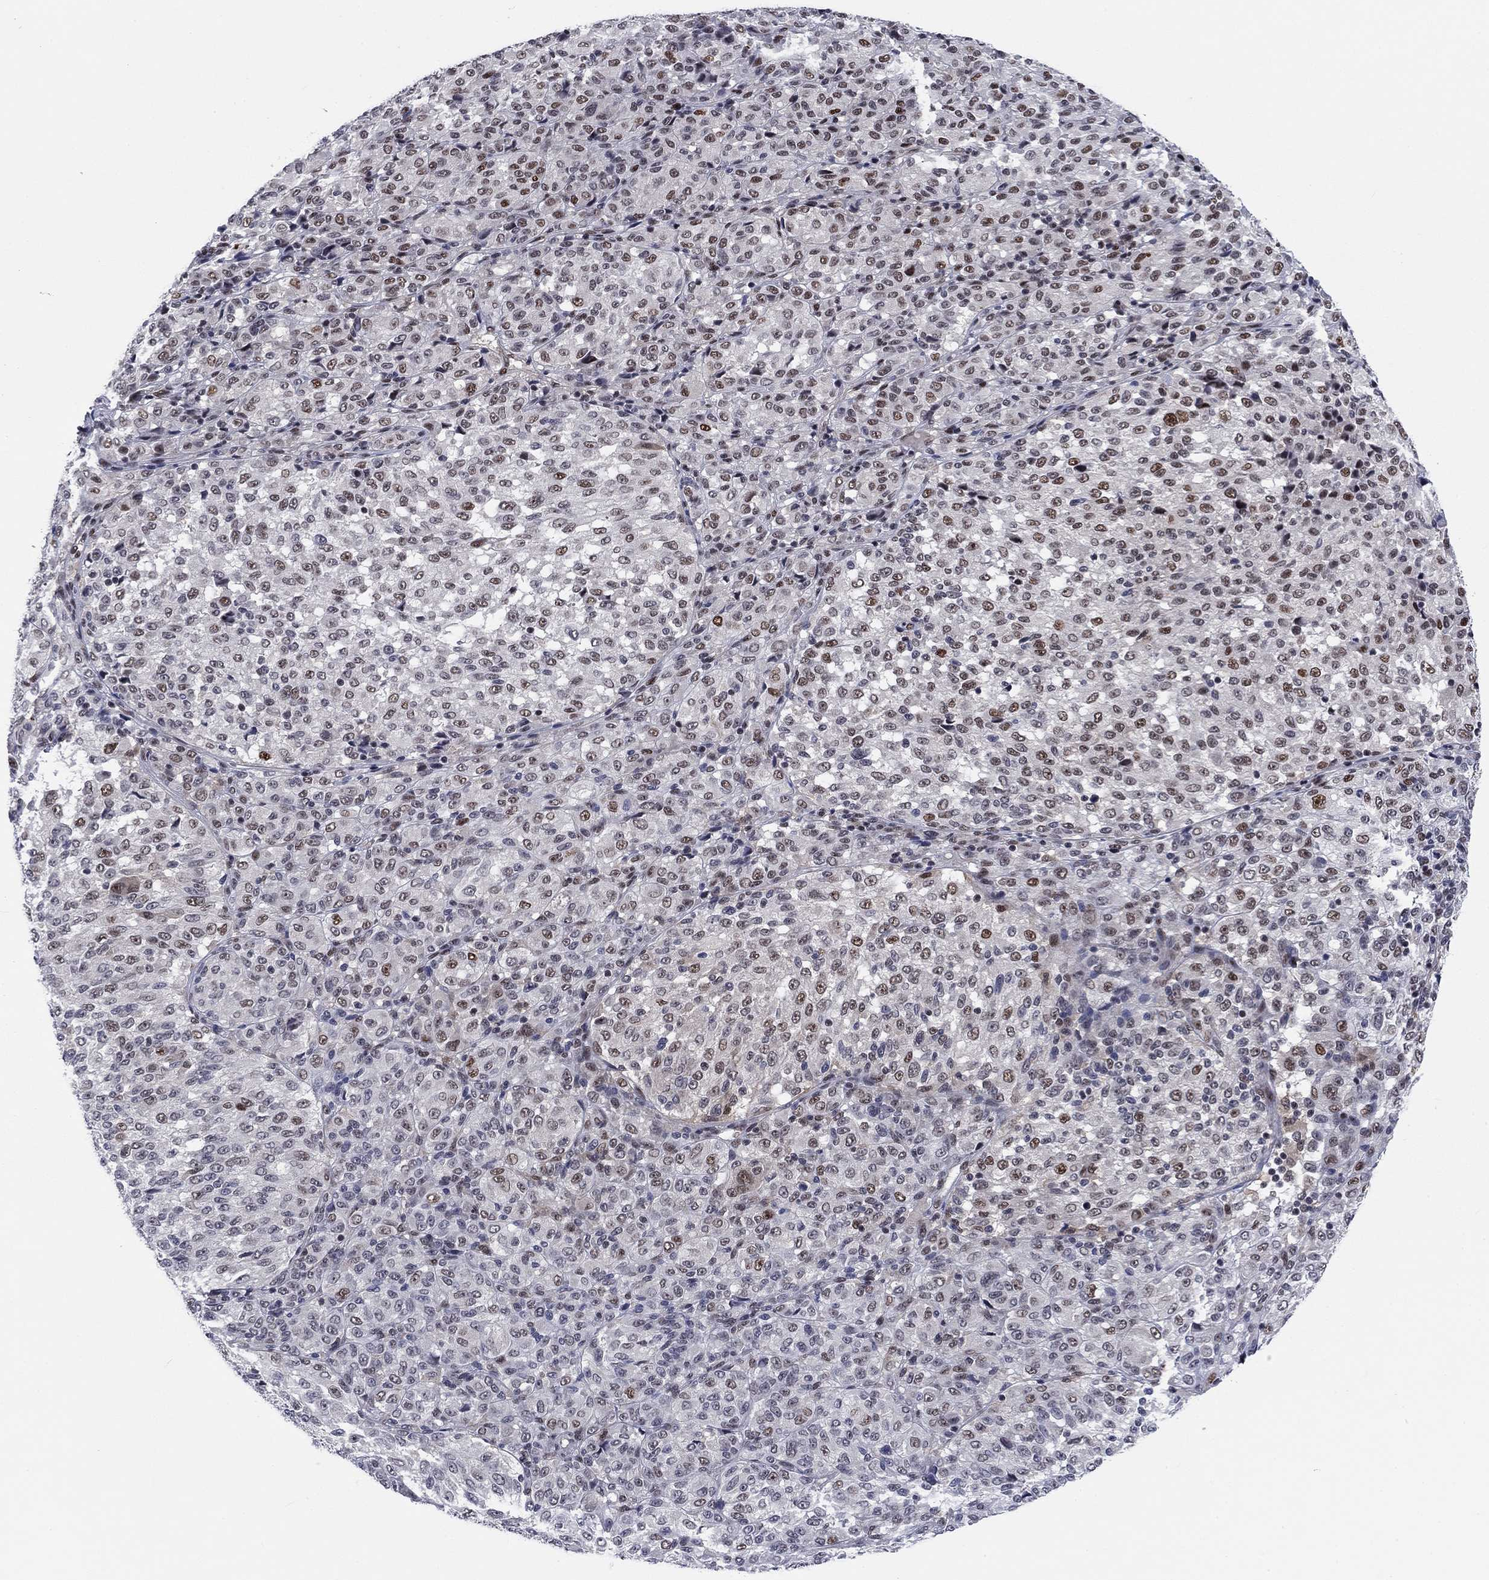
{"staining": {"intensity": "strong", "quantity": "<25%", "location": "nuclear"}, "tissue": "melanoma", "cell_type": "Tumor cells", "image_type": "cancer", "snomed": [{"axis": "morphology", "description": "Malignant melanoma, Metastatic site"}, {"axis": "topography", "description": "Brain"}], "caption": "Immunohistochemistry of human malignant melanoma (metastatic site) demonstrates medium levels of strong nuclear staining in approximately <25% of tumor cells. Ihc stains the protein in brown and the nuclei are stained blue.", "gene": "FYTTD1", "patient": {"sex": "female", "age": 56}}